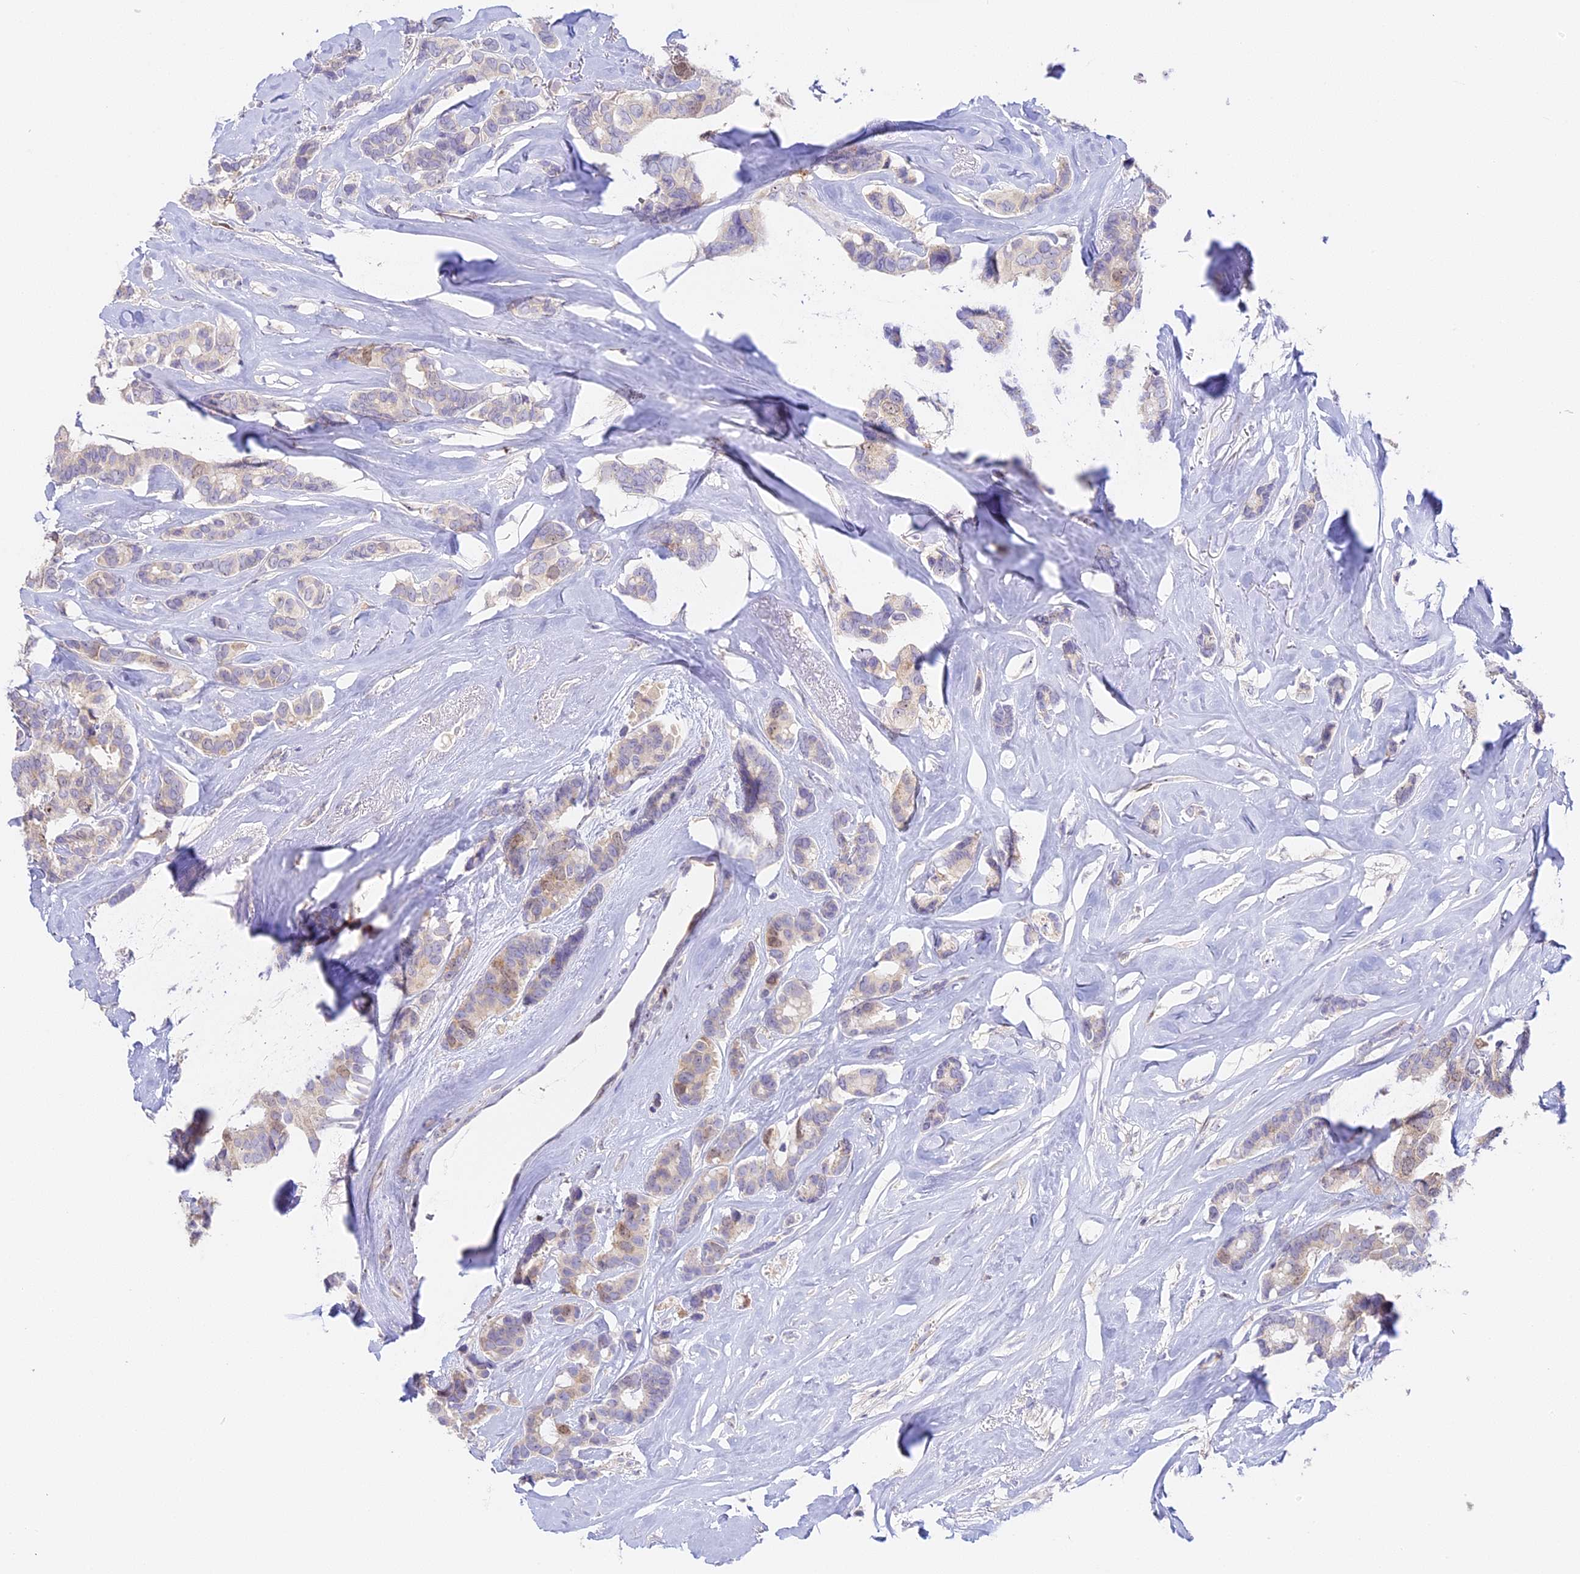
{"staining": {"intensity": "strong", "quantity": "25%-75%", "location": "nuclear"}, "tissue": "breast cancer", "cell_type": "Tumor cells", "image_type": "cancer", "snomed": [{"axis": "morphology", "description": "Duct carcinoma"}, {"axis": "topography", "description": "Breast"}], "caption": "Breast cancer tissue reveals strong nuclear expression in about 25%-75% of tumor cells, visualized by immunohistochemistry.", "gene": "RAD51", "patient": {"sex": "female", "age": 40}}